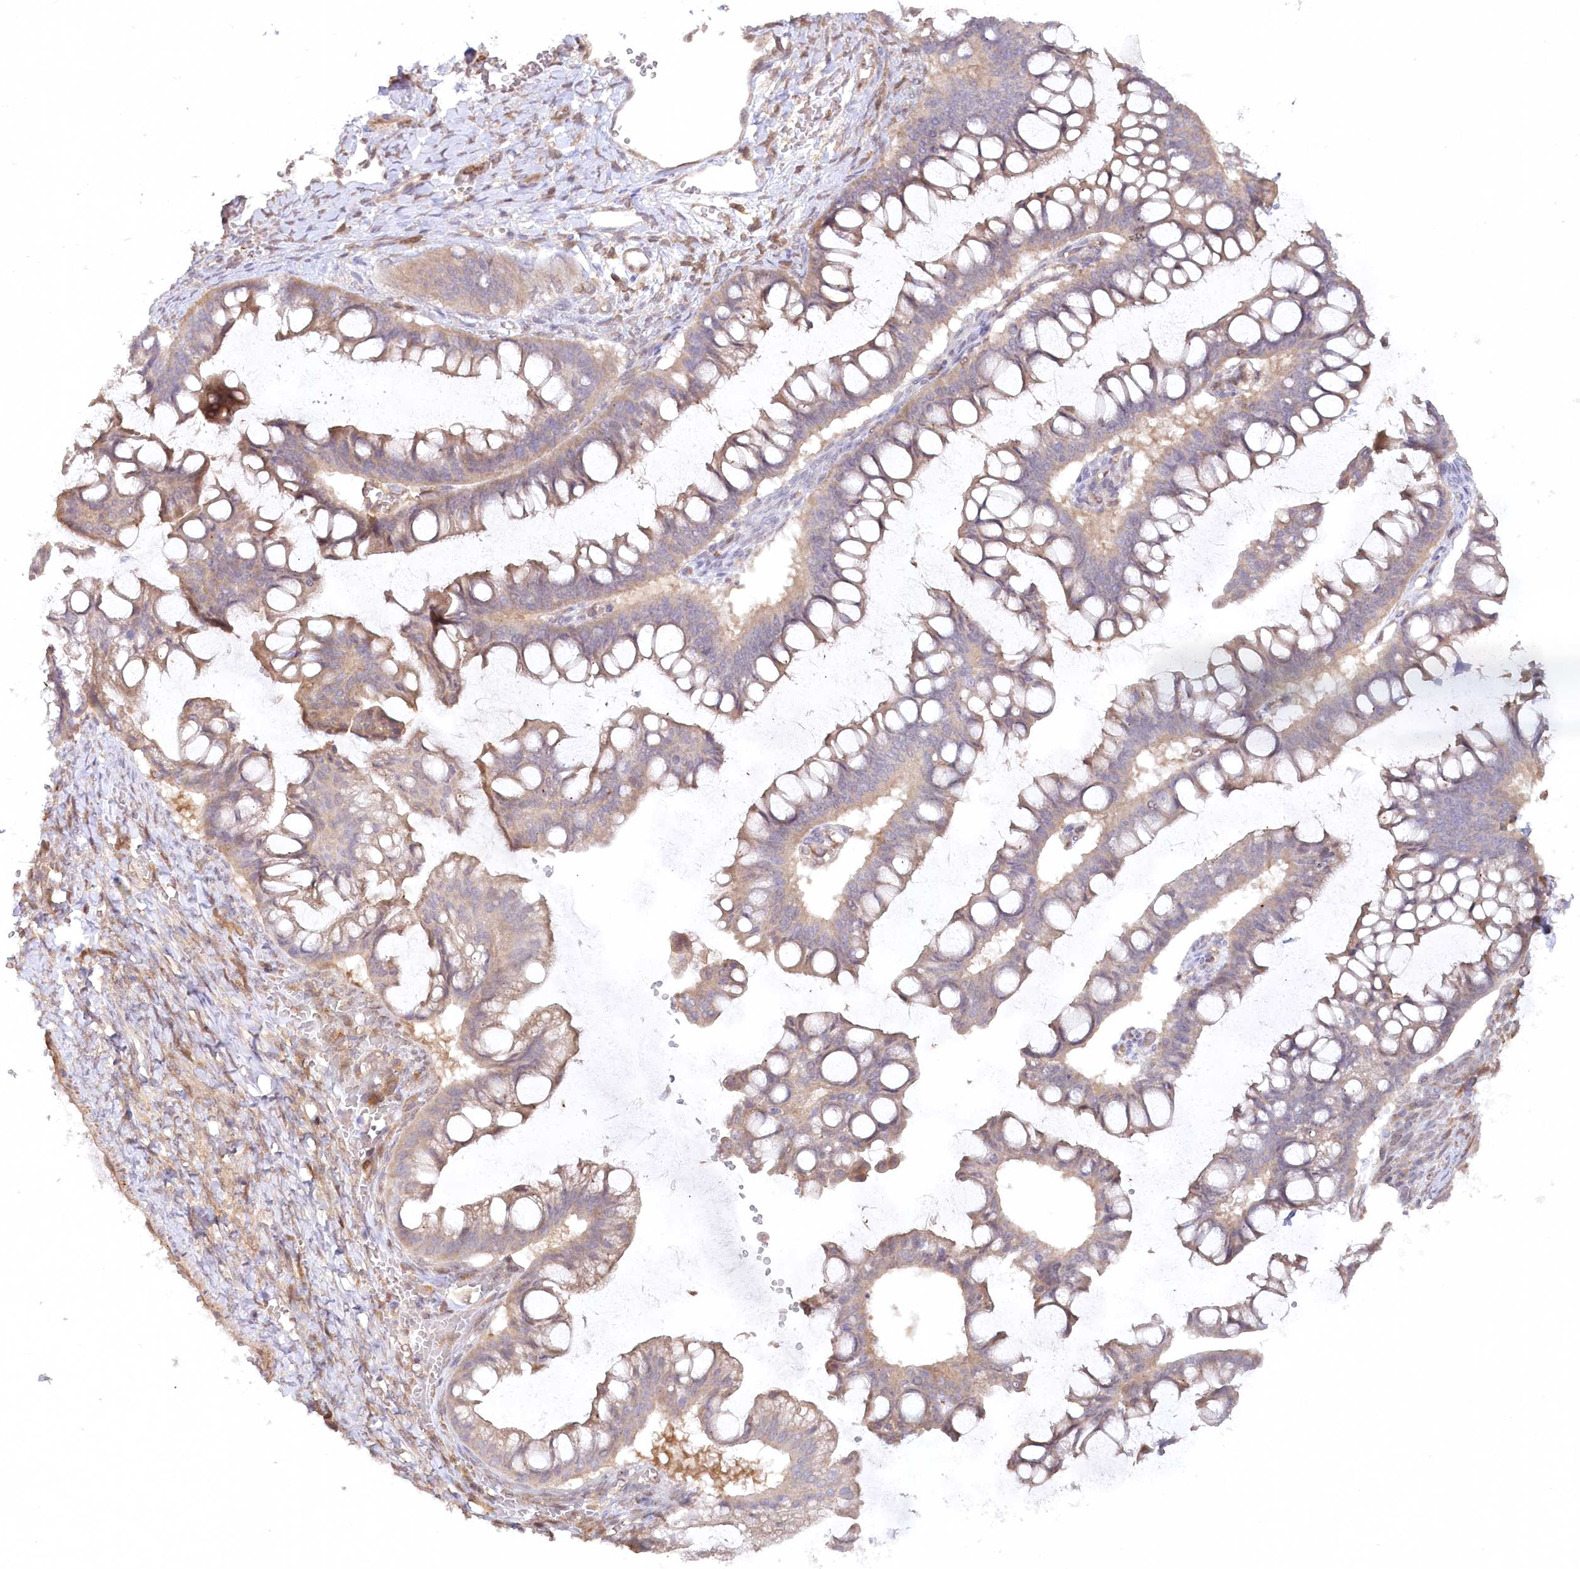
{"staining": {"intensity": "weak", "quantity": ">75%", "location": "cytoplasmic/membranous"}, "tissue": "ovarian cancer", "cell_type": "Tumor cells", "image_type": "cancer", "snomed": [{"axis": "morphology", "description": "Cystadenocarcinoma, mucinous, NOS"}, {"axis": "topography", "description": "Ovary"}], "caption": "This is an image of immunohistochemistry staining of ovarian cancer (mucinous cystadenocarcinoma), which shows weak expression in the cytoplasmic/membranous of tumor cells.", "gene": "GBE1", "patient": {"sex": "female", "age": 73}}